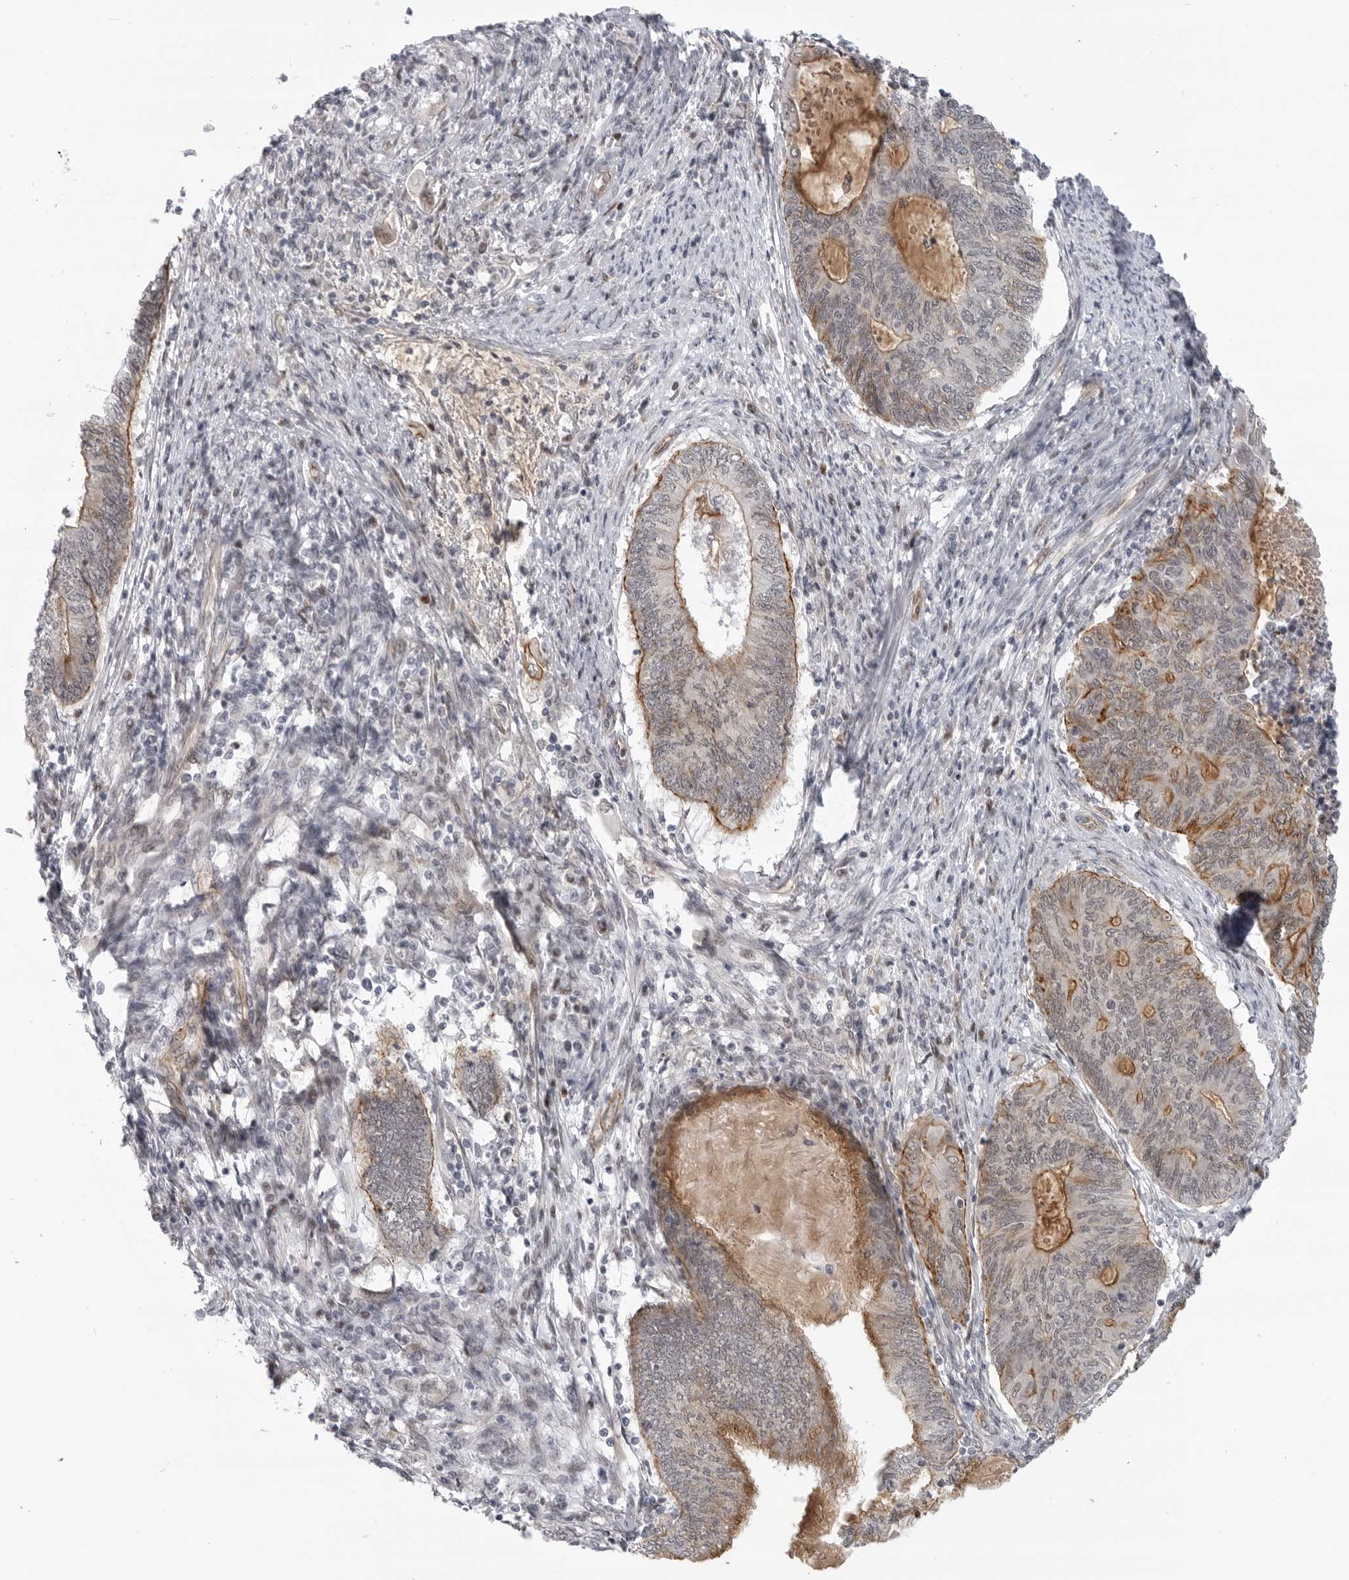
{"staining": {"intensity": "moderate", "quantity": "<25%", "location": "cytoplasmic/membranous"}, "tissue": "endometrial cancer", "cell_type": "Tumor cells", "image_type": "cancer", "snomed": [{"axis": "morphology", "description": "Adenocarcinoma, NOS"}, {"axis": "topography", "description": "Uterus"}, {"axis": "topography", "description": "Endometrium"}], "caption": "Immunohistochemical staining of human endometrial adenocarcinoma displays low levels of moderate cytoplasmic/membranous positivity in approximately <25% of tumor cells.", "gene": "CEP295NL", "patient": {"sex": "female", "age": 70}}